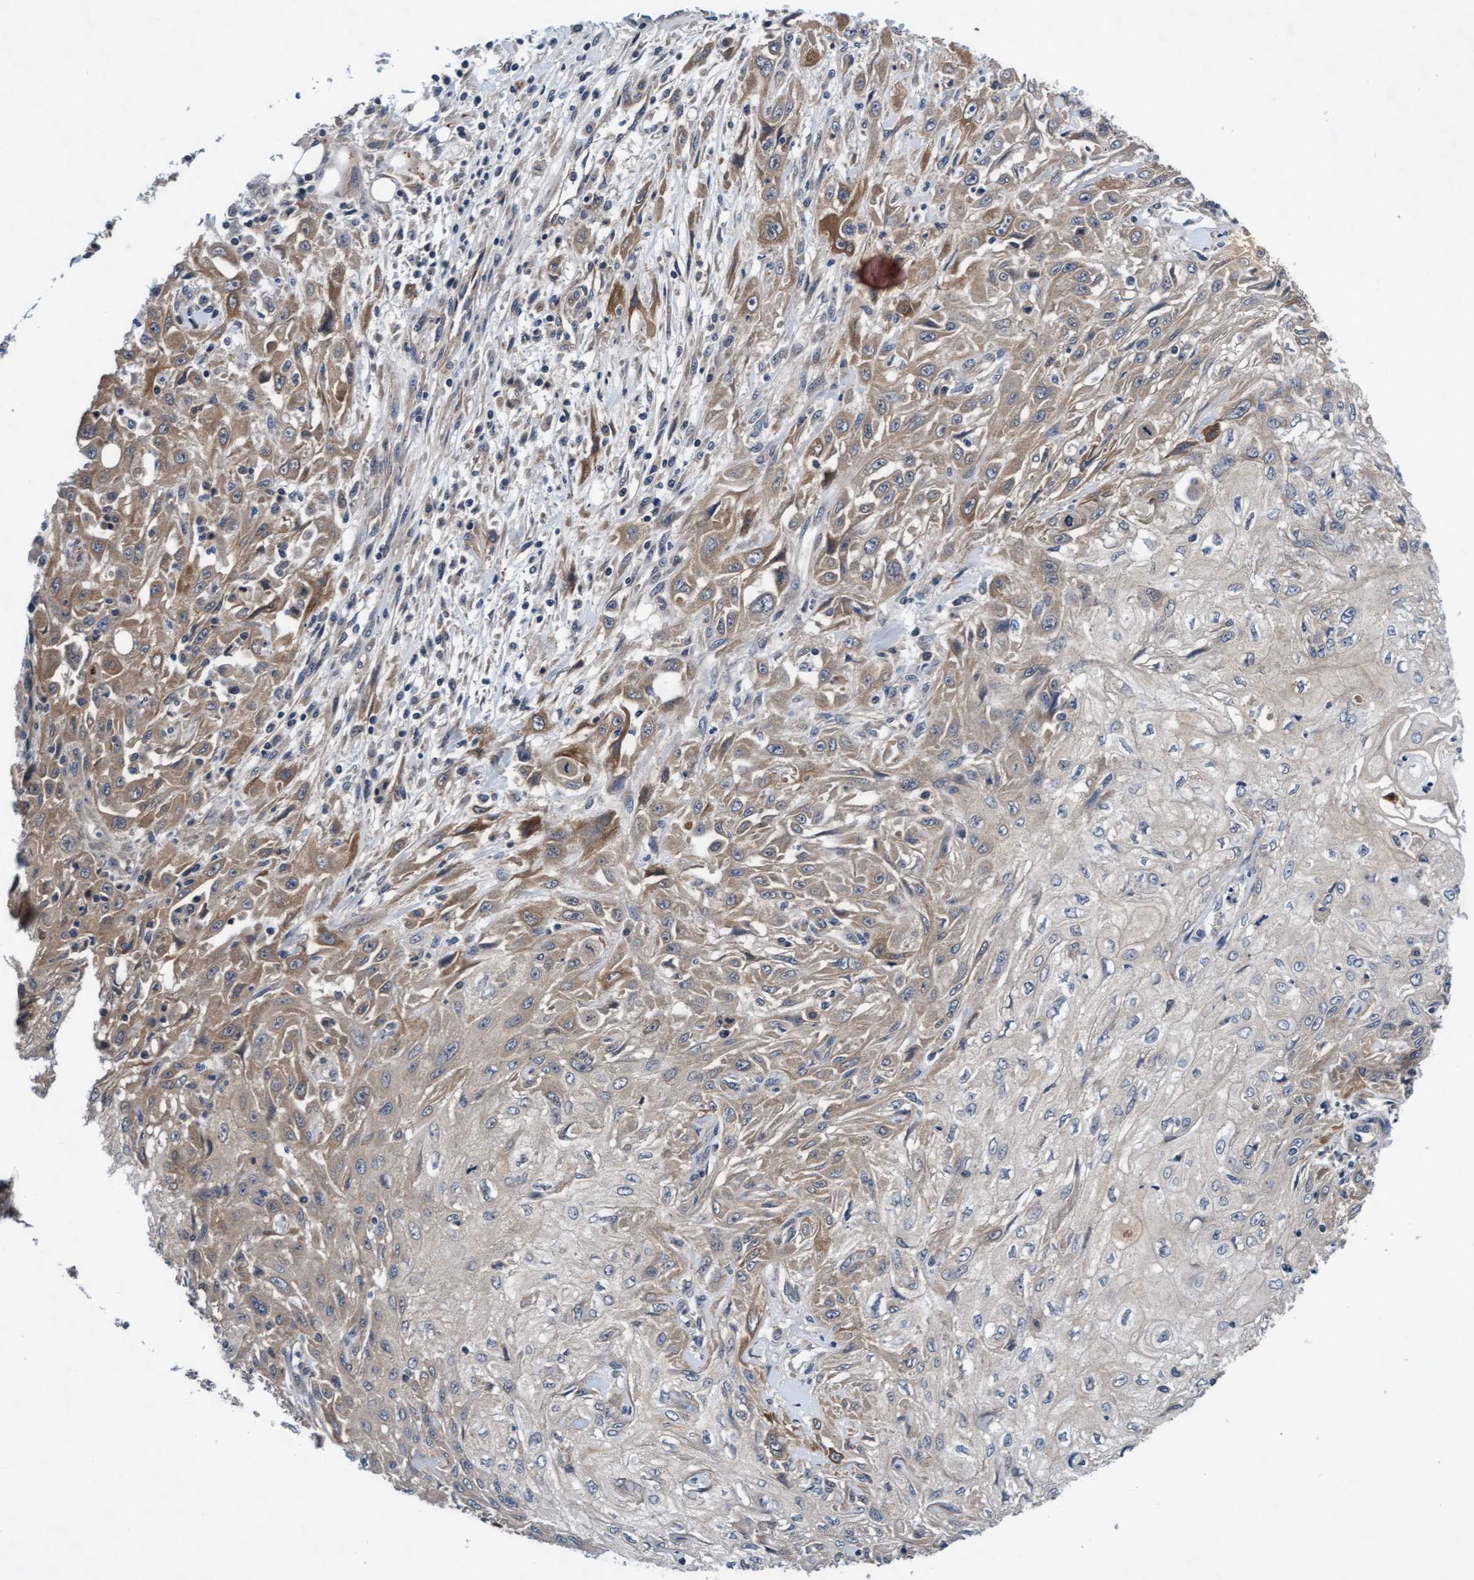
{"staining": {"intensity": "weak", "quantity": ">75%", "location": "cytoplasmic/membranous"}, "tissue": "skin cancer", "cell_type": "Tumor cells", "image_type": "cancer", "snomed": [{"axis": "morphology", "description": "Squamous cell carcinoma, NOS"}, {"axis": "morphology", "description": "Squamous cell carcinoma, metastatic, NOS"}, {"axis": "topography", "description": "Skin"}, {"axis": "topography", "description": "Lymph node"}], "caption": "Approximately >75% of tumor cells in human skin cancer reveal weak cytoplasmic/membranous protein expression as visualized by brown immunohistochemical staining.", "gene": "EFCAB13", "patient": {"sex": "male", "age": 75}}